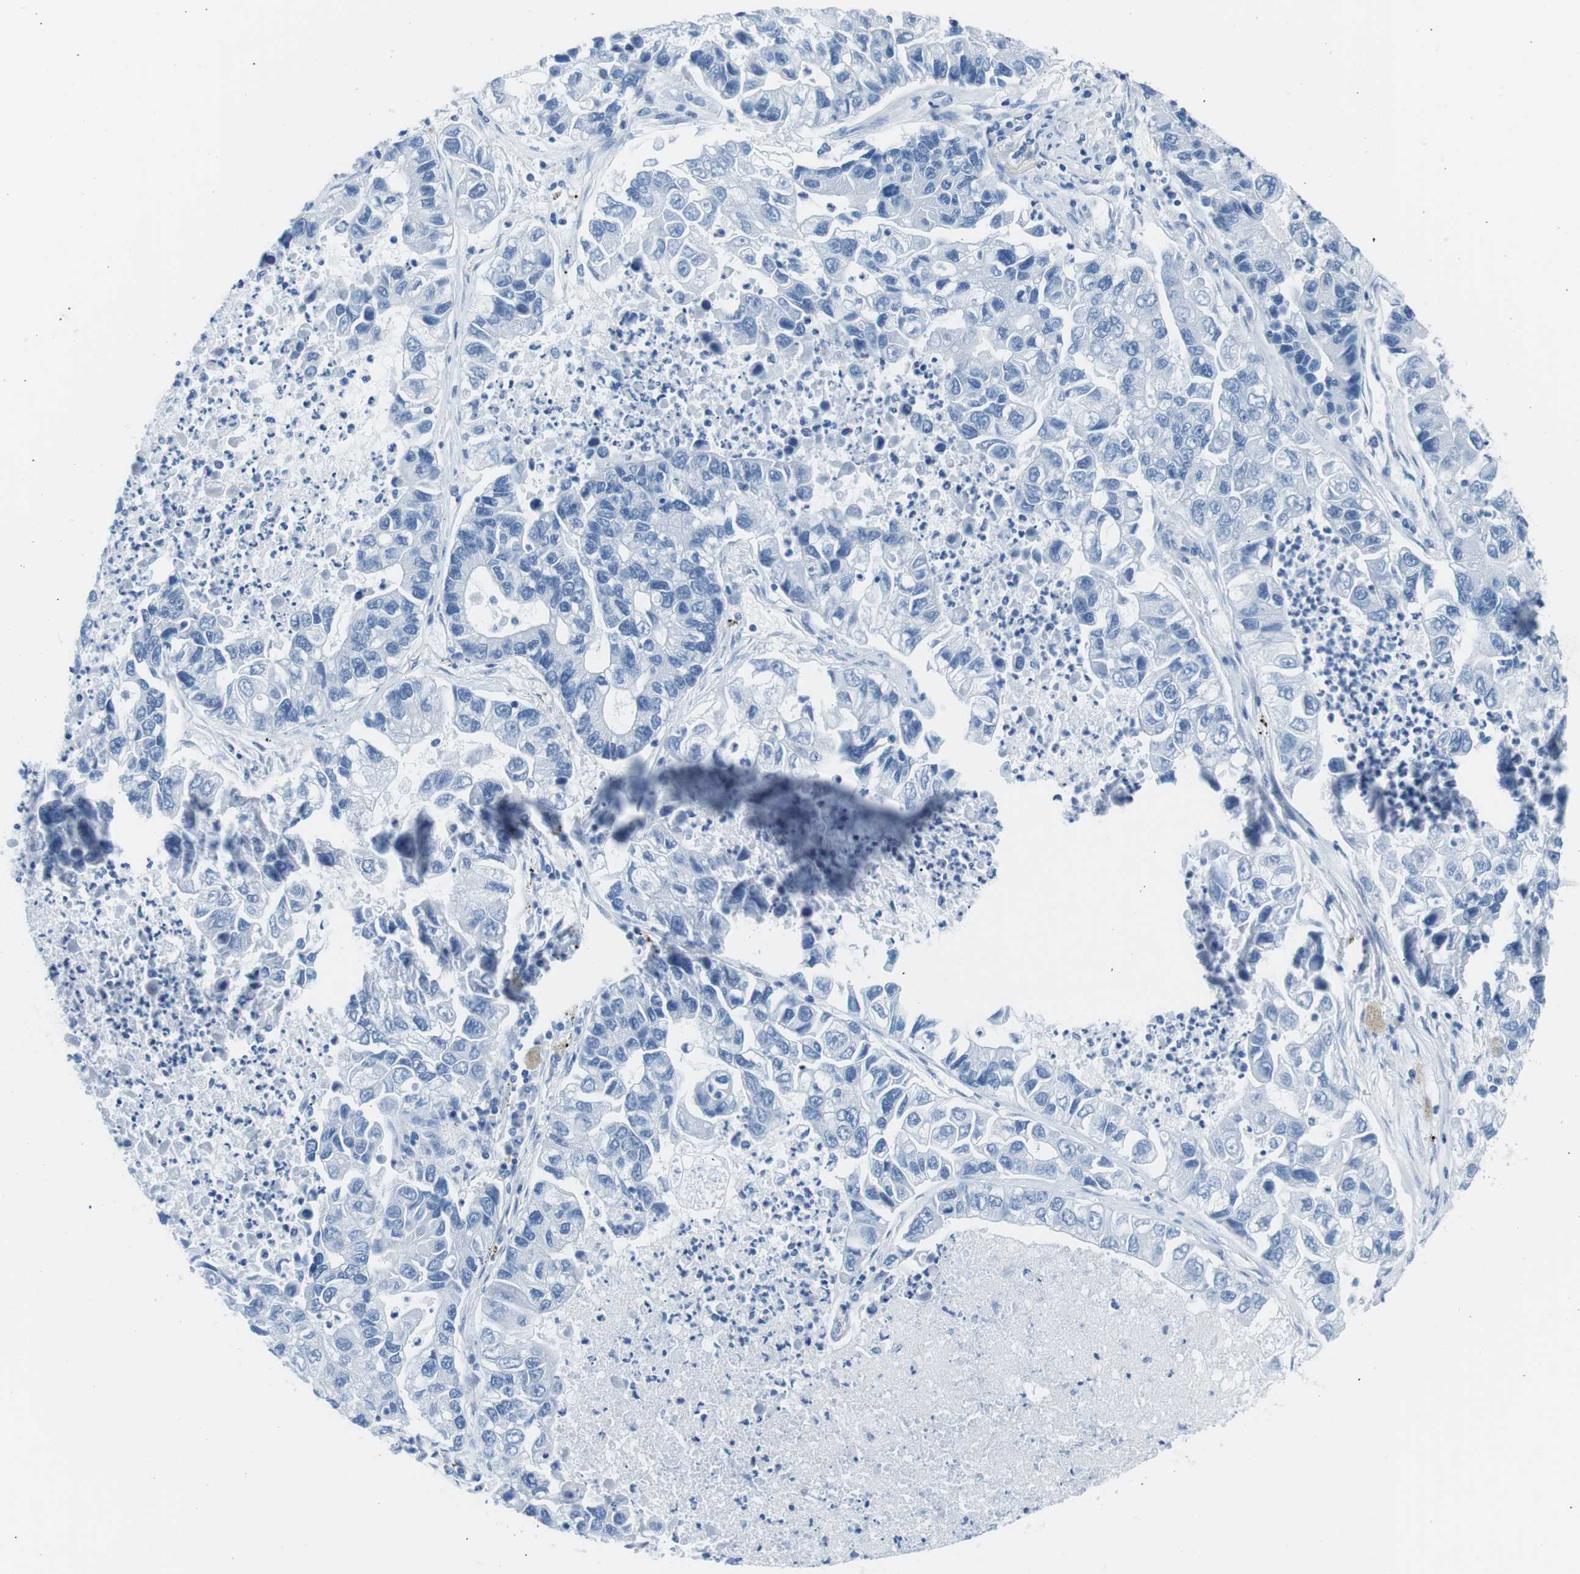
{"staining": {"intensity": "negative", "quantity": "none", "location": "none"}, "tissue": "lung cancer", "cell_type": "Tumor cells", "image_type": "cancer", "snomed": [{"axis": "morphology", "description": "Adenocarcinoma, NOS"}, {"axis": "topography", "description": "Lung"}], "caption": "DAB immunohistochemical staining of lung adenocarcinoma reveals no significant positivity in tumor cells. (DAB IHC with hematoxylin counter stain).", "gene": "MUC2", "patient": {"sex": "female", "age": 51}}